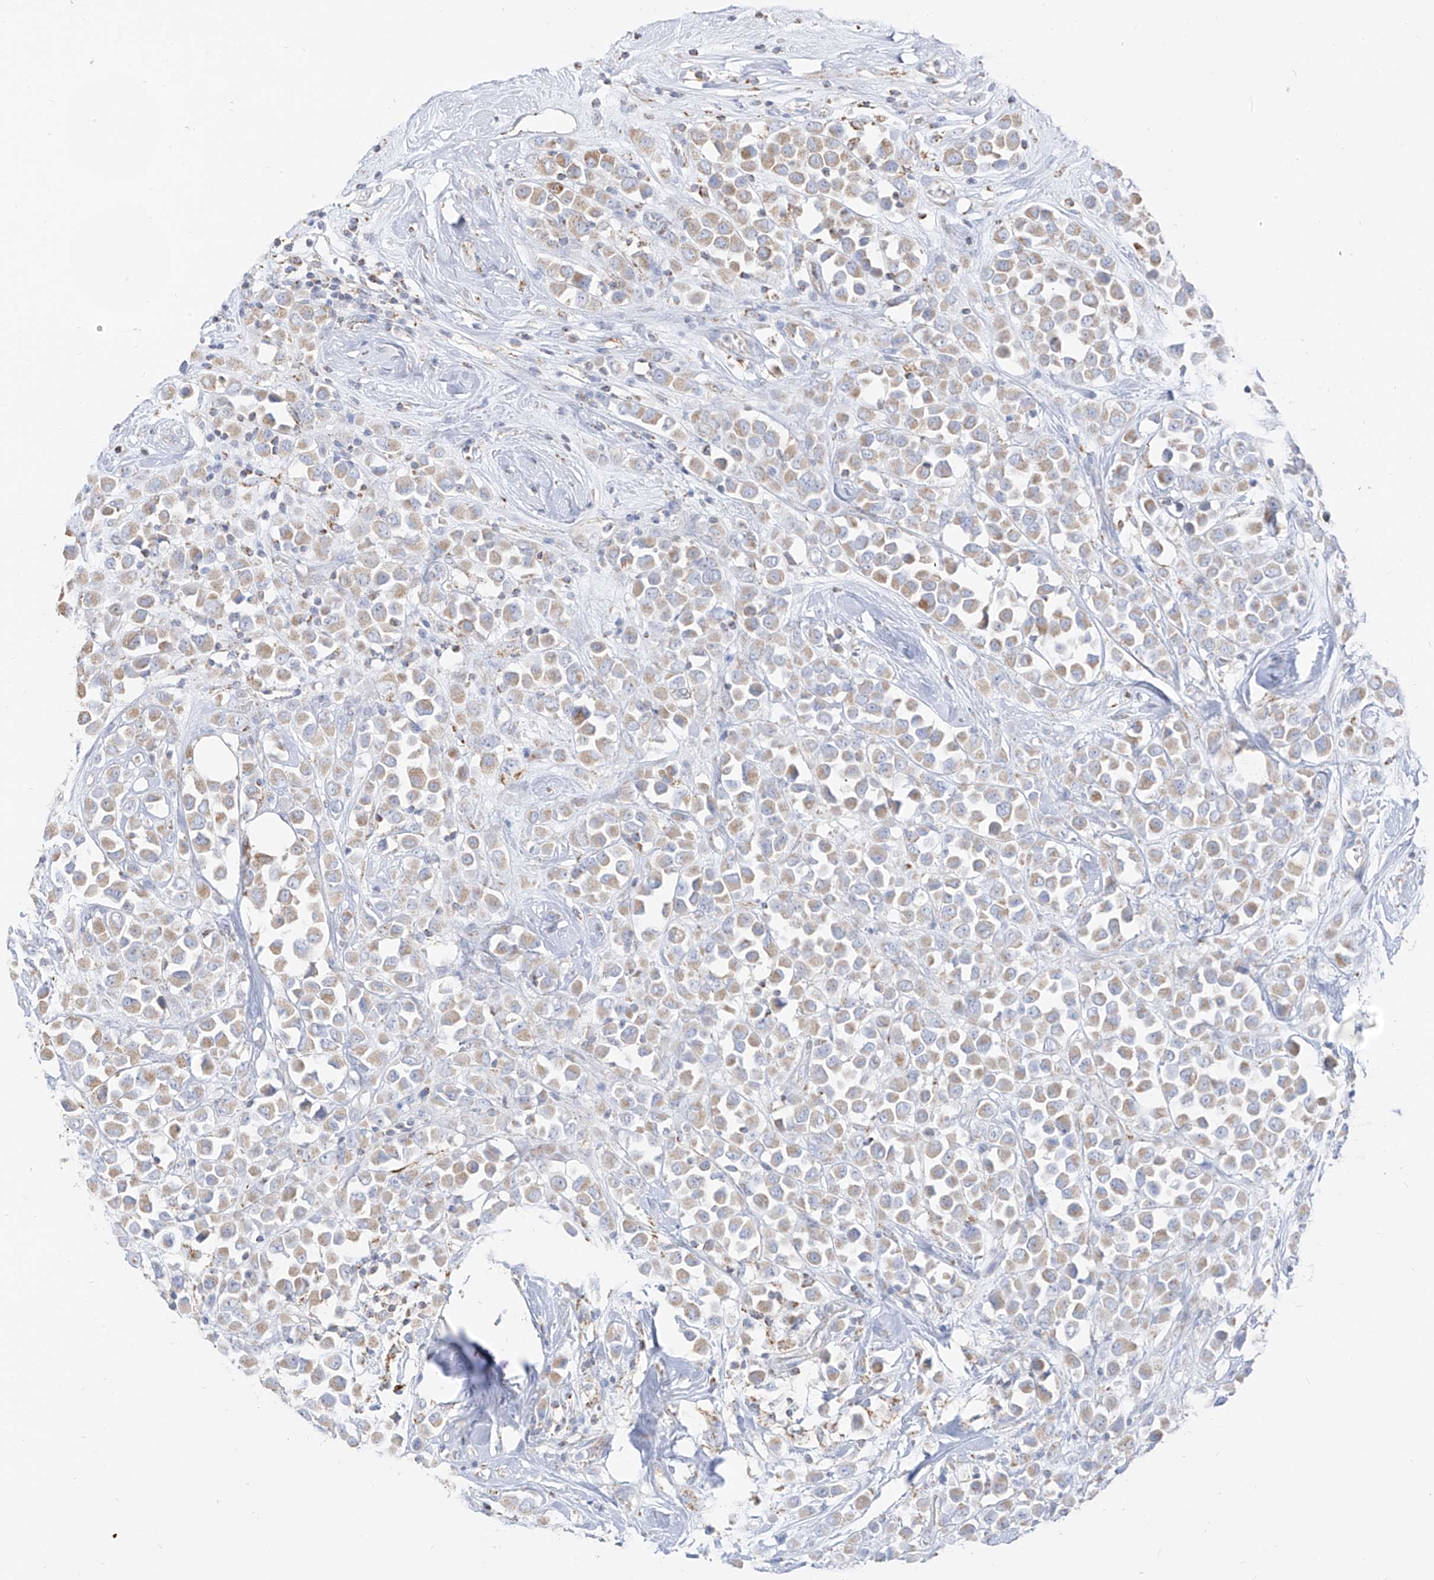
{"staining": {"intensity": "weak", "quantity": ">75%", "location": "cytoplasmic/membranous"}, "tissue": "breast cancer", "cell_type": "Tumor cells", "image_type": "cancer", "snomed": [{"axis": "morphology", "description": "Duct carcinoma"}, {"axis": "topography", "description": "Breast"}], "caption": "High-power microscopy captured an immunohistochemistry micrograph of breast cancer (intraductal carcinoma), revealing weak cytoplasmic/membranous expression in approximately >75% of tumor cells. Nuclei are stained in blue.", "gene": "ETHE1", "patient": {"sex": "female", "age": 61}}